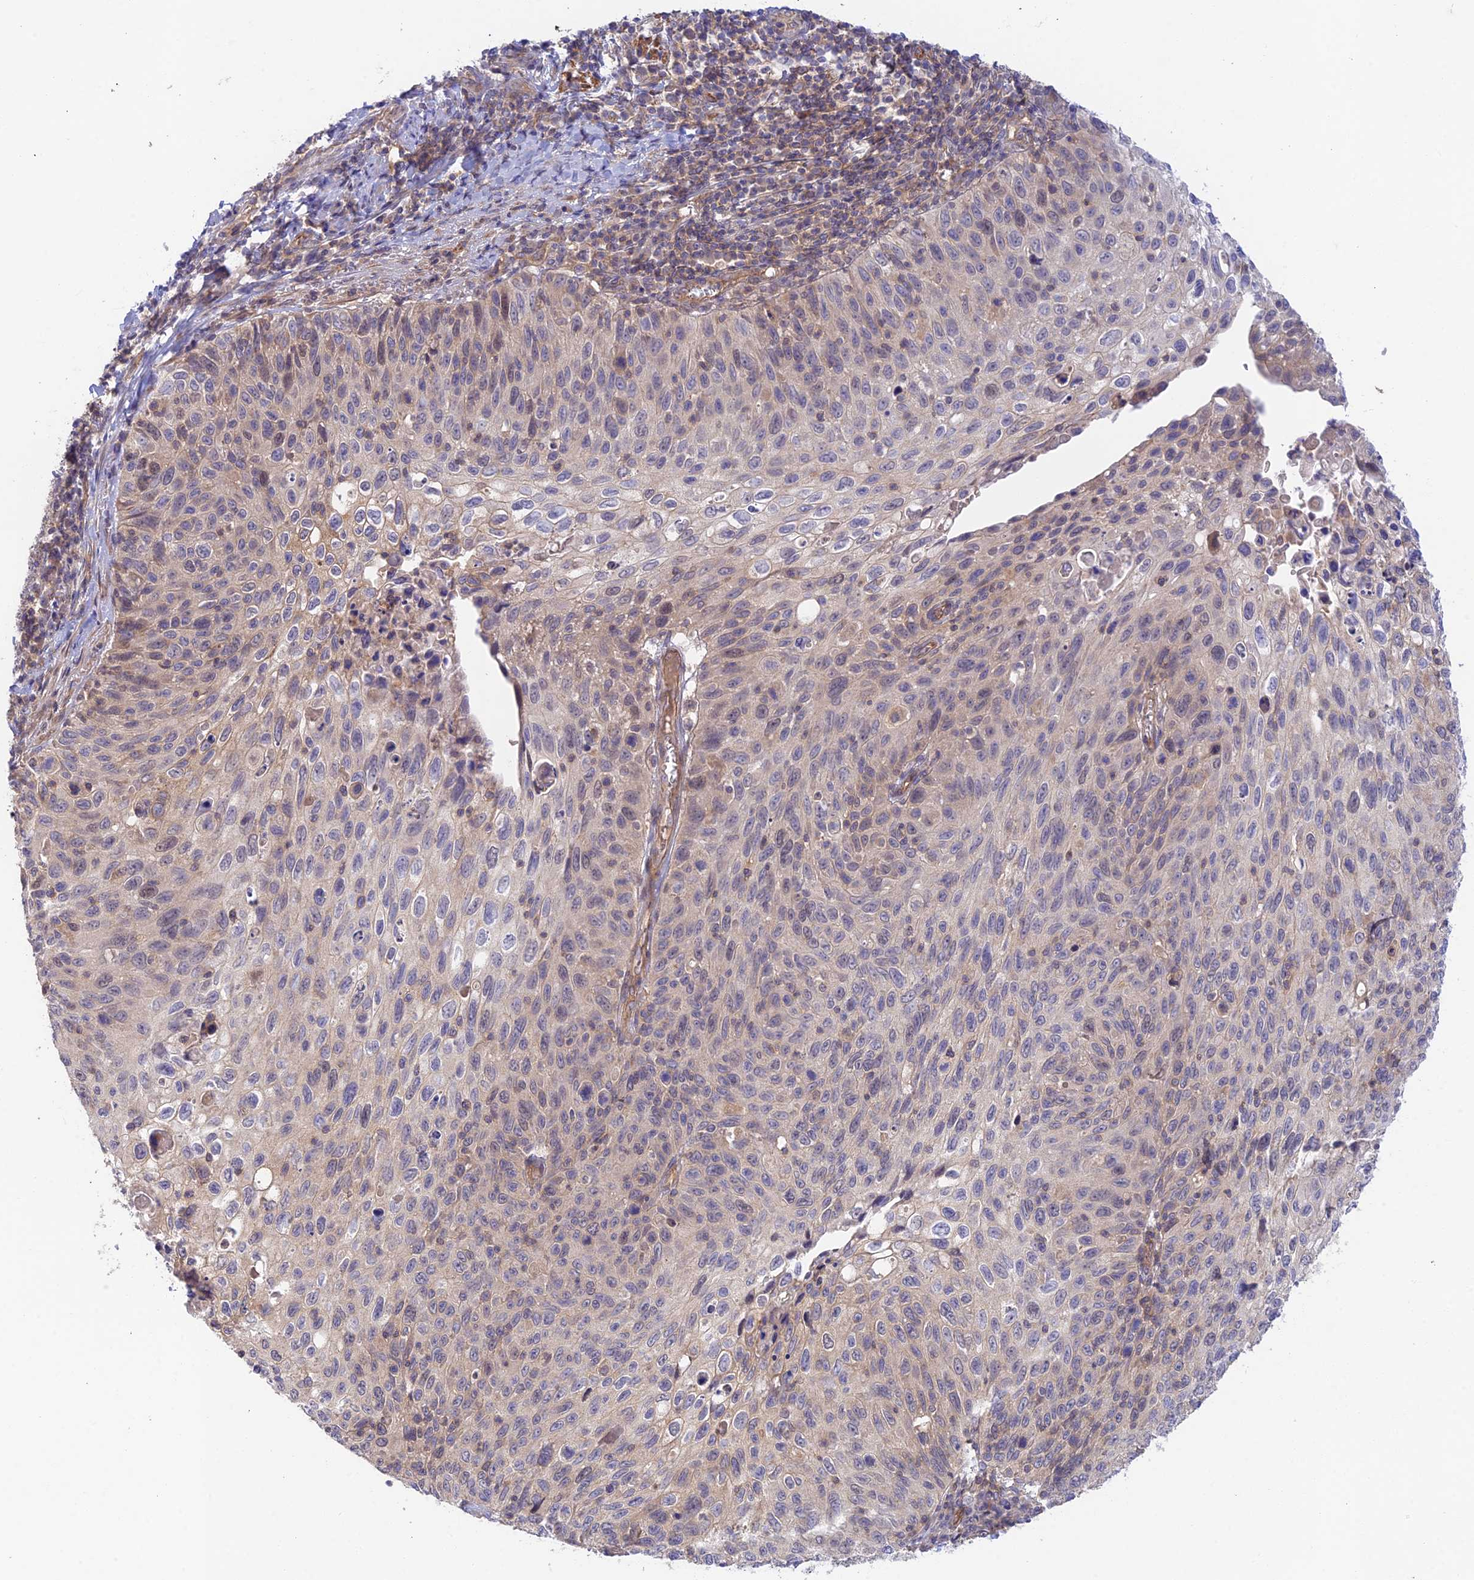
{"staining": {"intensity": "negative", "quantity": "none", "location": "none"}, "tissue": "cervical cancer", "cell_type": "Tumor cells", "image_type": "cancer", "snomed": [{"axis": "morphology", "description": "Squamous cell carcinoma, NOS"}, {"axis": "topography", "description": "Cervix"}], "caption": "This is an immunohistochemistry (IHC) photomicrograph of cervical cancer. There is no positivity in tumor cells.", "gene": "MYO9A", "patient": {"sex": "female", "age": 70}}